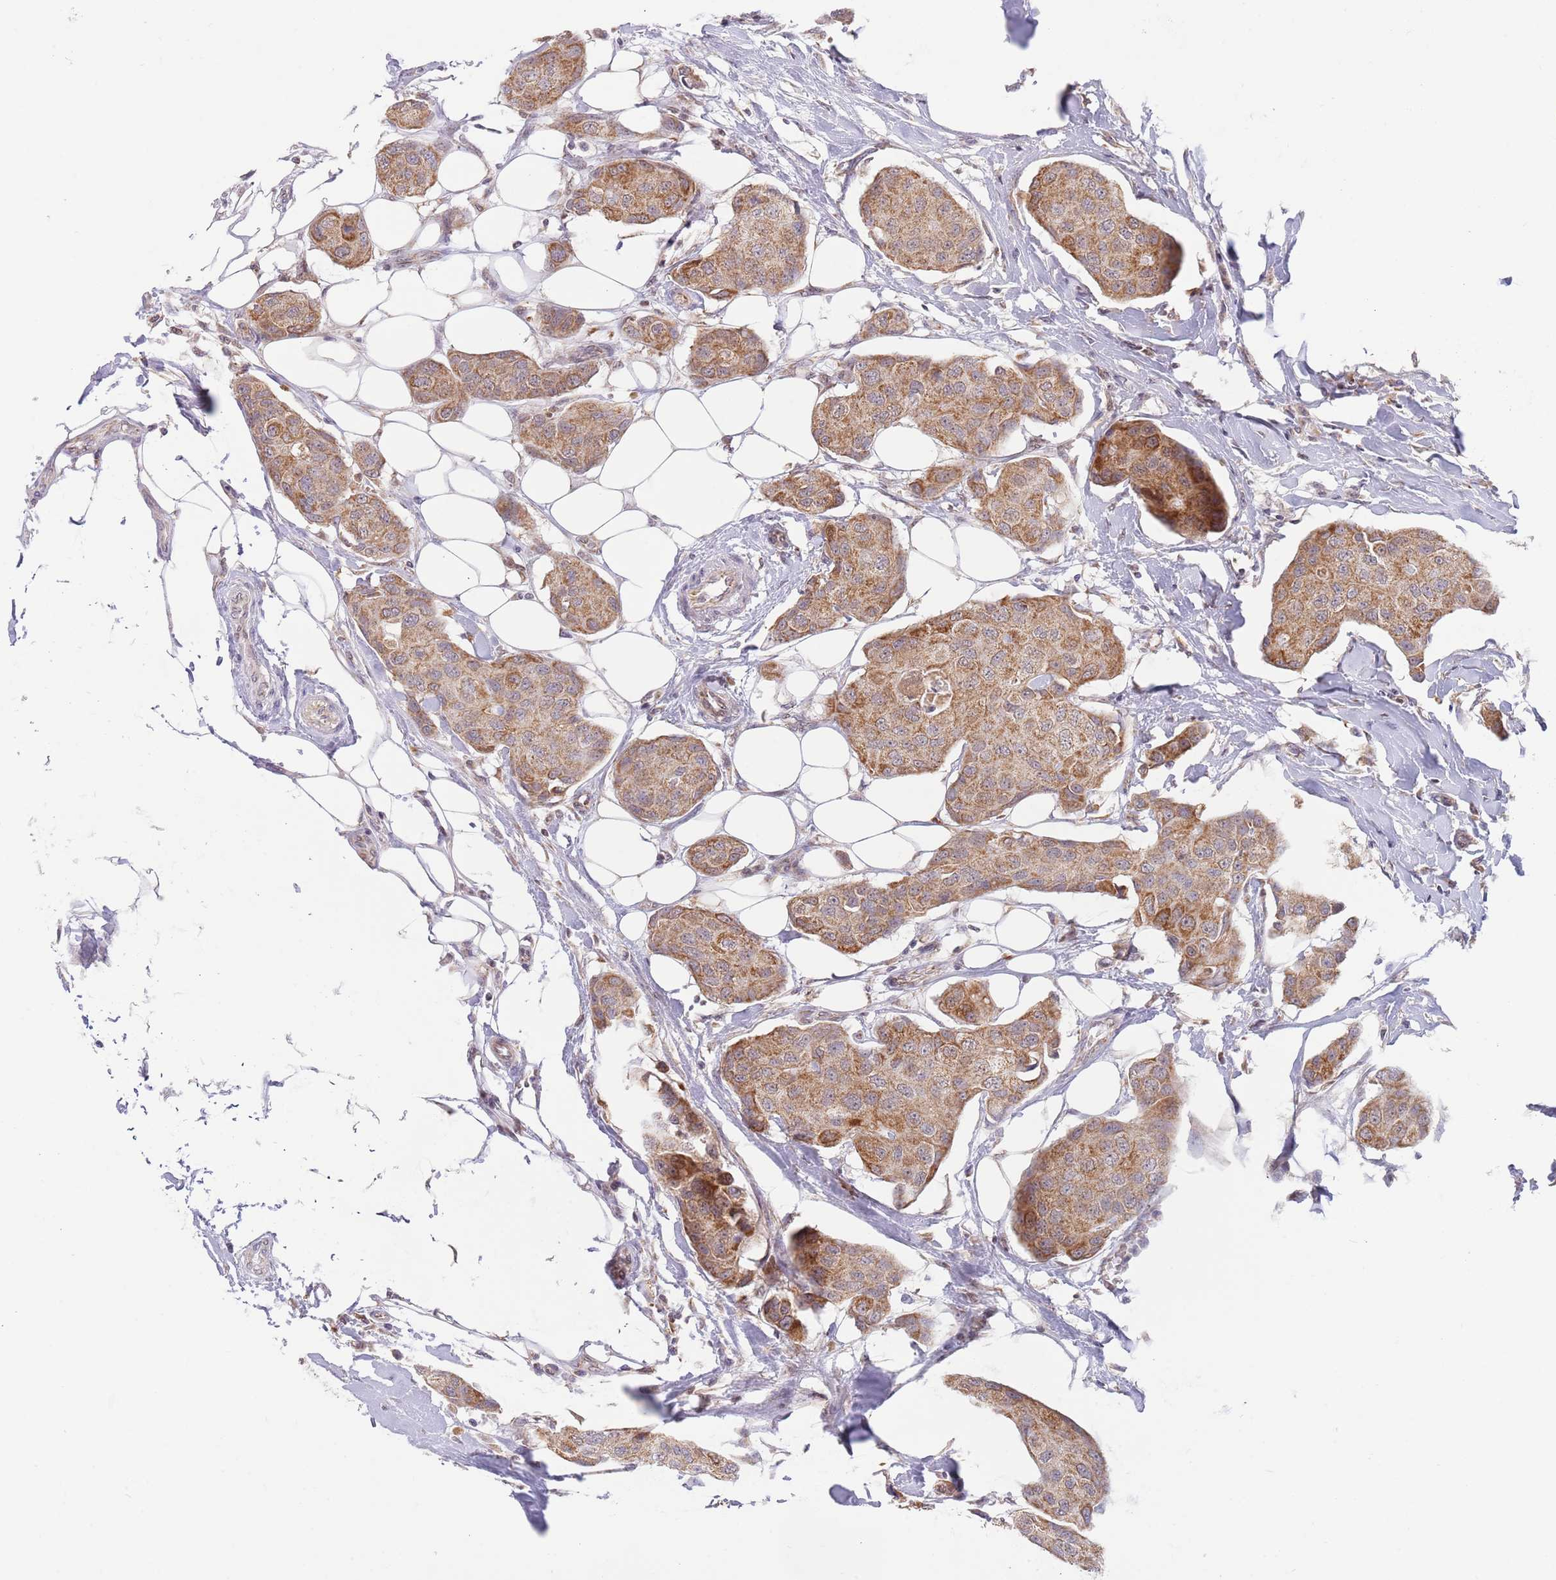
{"staining": {"intensity": "strong", "quantity": ">75%", "location": "cytoplasmic/membranous"}, "tissue": "breast cancer", "cell_type": "Tumor cells", "image_type": "cancer", "snomed": [{"axis": "morphology", "description": "Duct carcinoma"}, {"axis": "topography", "description": "Breast"}, {"axis": "topography", "description": "Lymph node"}], "caption": "Tumor cells demonstrate high levels of strong cytoplasmic/membranous staining in about >75% of cells in breast intraductal carcinoma. (DAB = brown stain, brightfield microscopy at high magnification).", "gene": "TIMM13", "patient": {"sex": "female", "age": 80}}